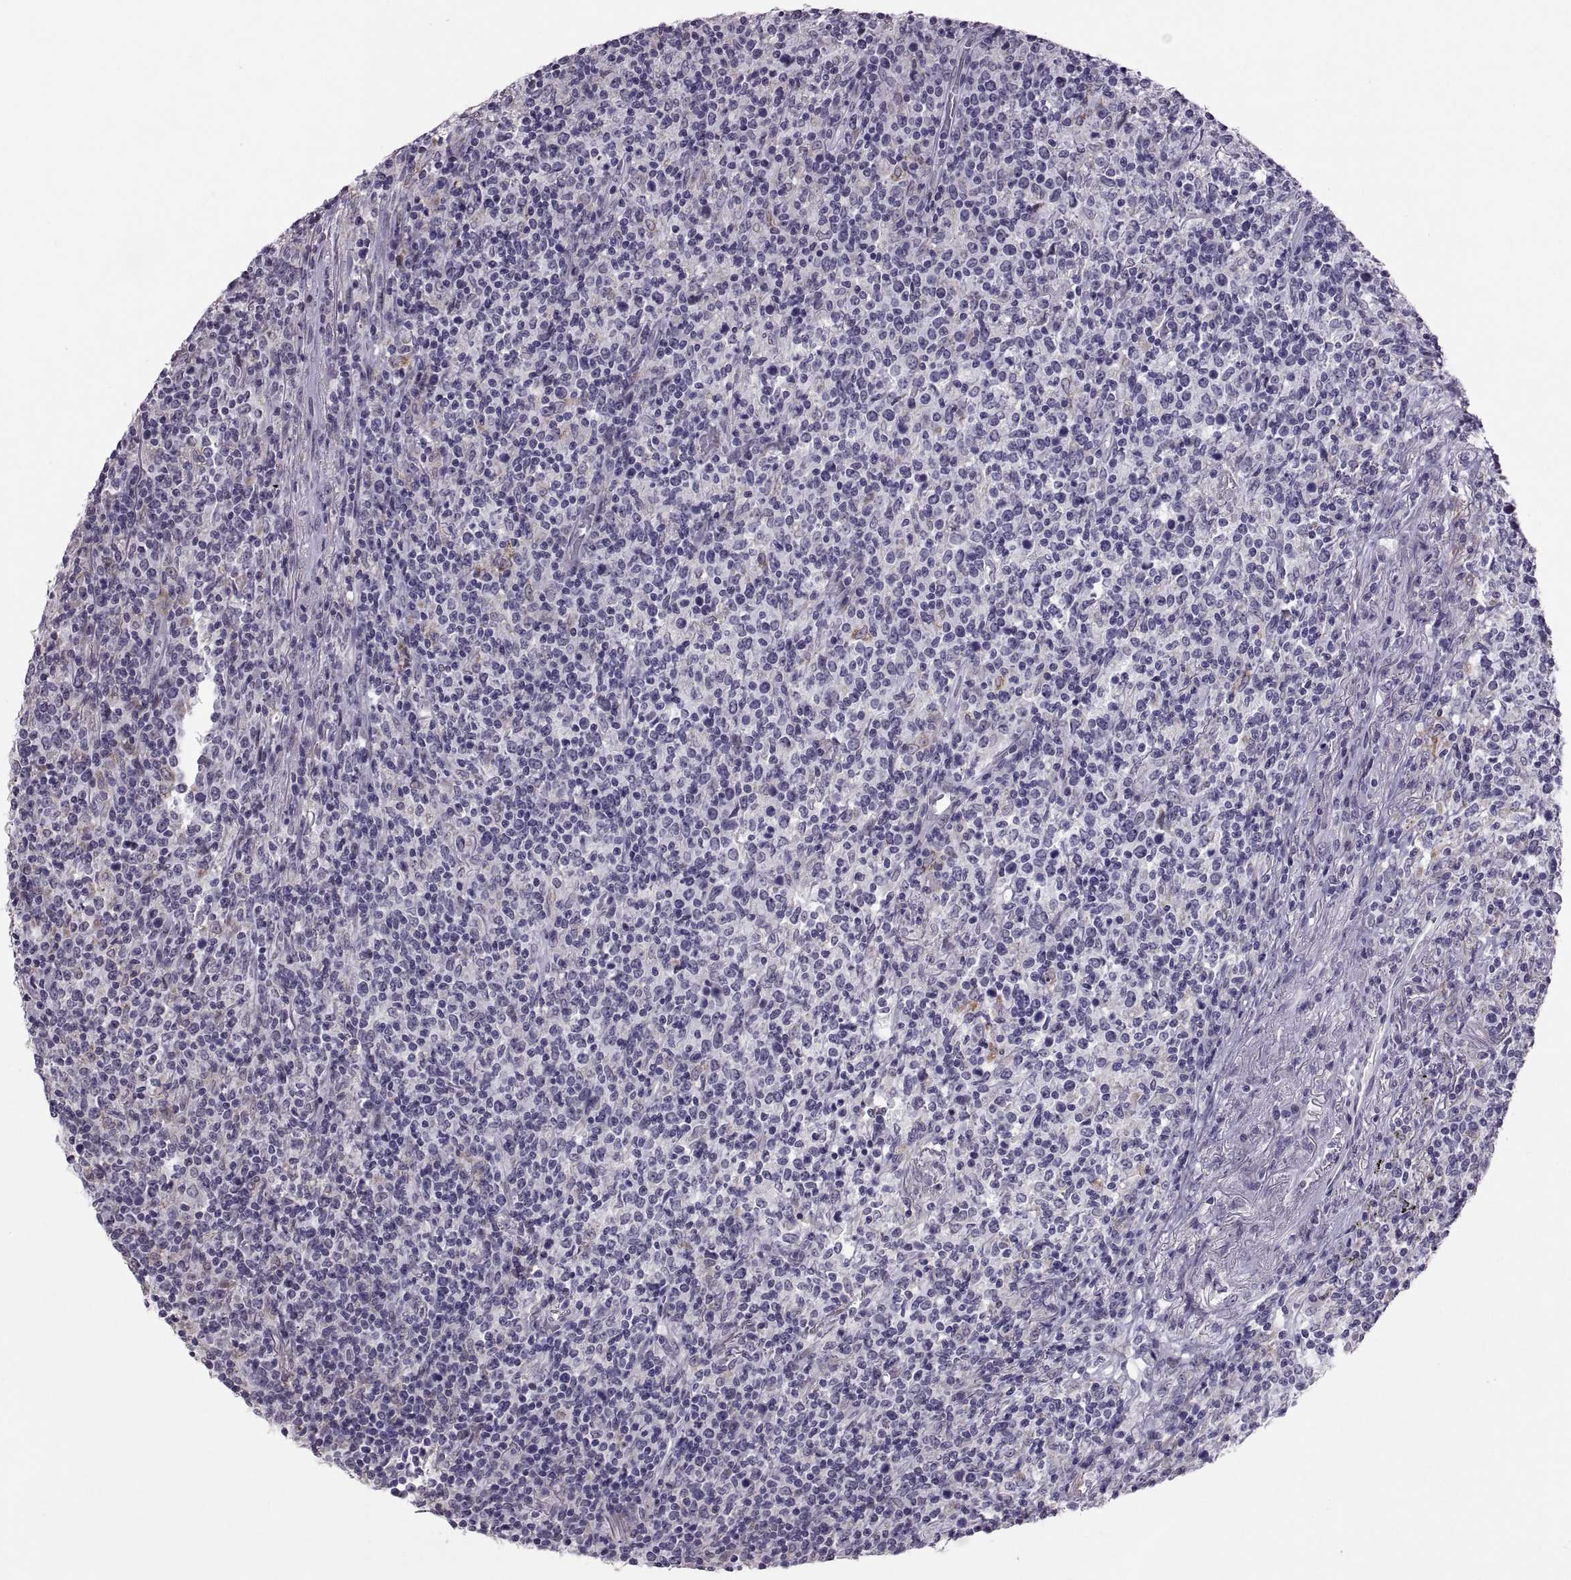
{"staining": {"intensity": "negative", "quantity": "none", "location": "none"}, "tissue": "lymphoma", "cell_type": "Tumor cells", "image_type": "cancer", "snomed": [{"axis": "morphology", "description": "Malignant lymphoma, non-Hodgkin's type, High grade"}, {"axis": "topography", "description": "Lung"}], "caption": "A high-resolution histopathology image shows immunohistochemistry (IHC) staining of lymphoma, which shows no significant staining in tumor cells. Brightfield microscopy of immunohistochemistry stained with DAB (brown) and hematoxylin (blue), captured at high magnification.", "gene": "KRT77", "patient": {"sex": "male", "age": 79}}